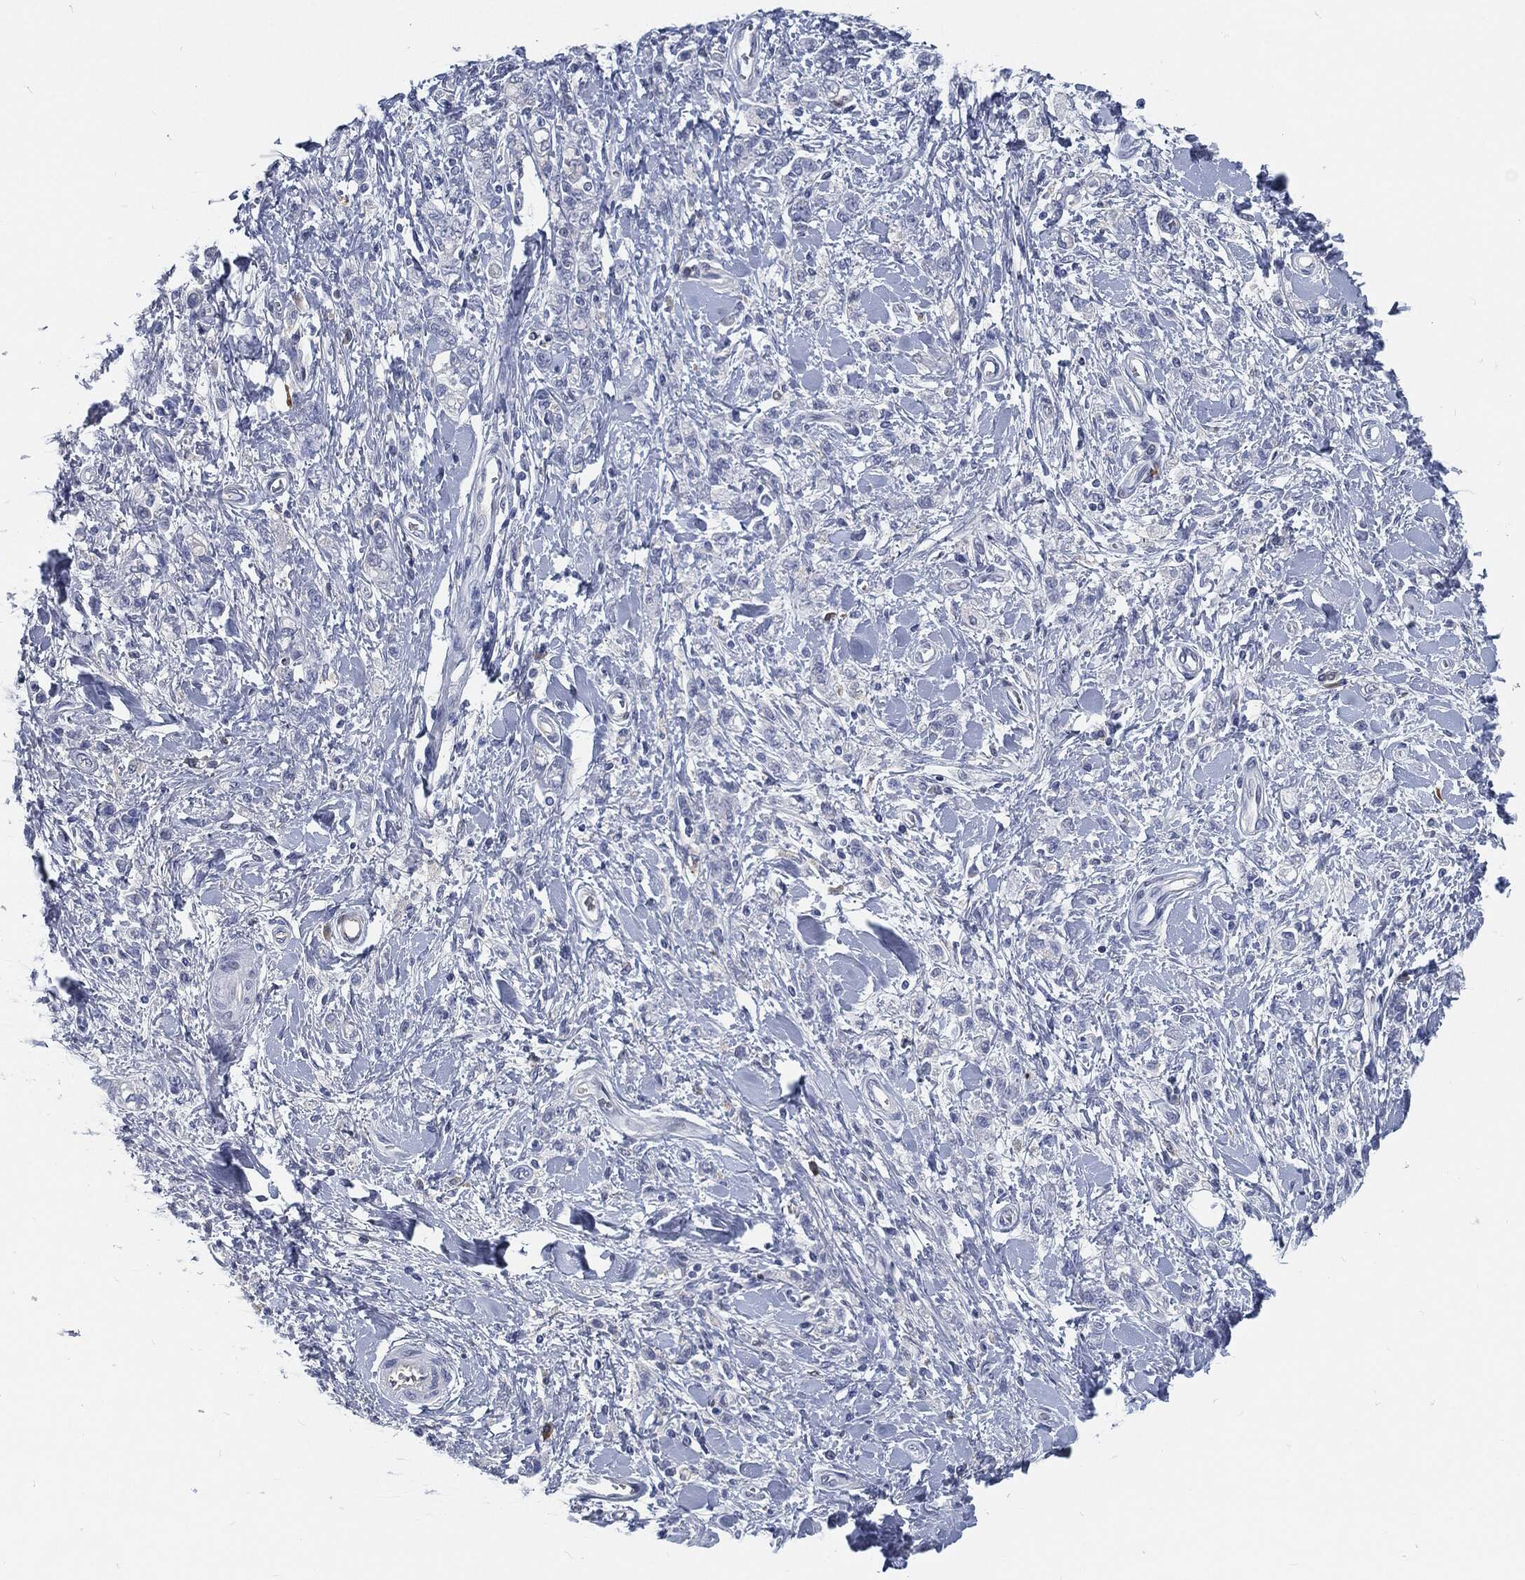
{"staining": {"intensity": "negative", "quantity": "none", "location": "none"}, "tissue": "stomach cancer", "cell_type": "Tumor cells", "image_type": "cancer", "snomed": [{"axis": "morphology", "description": "Adenocarcinoma, NOS"}, {"axis": "topography", "description": "Stomach"}], "caption": "Human stomach cancer (adenocarcinoma) stained for a protein using immunohistochemistry (IHC) demonstrates no expression in tumor cells.", "gene": "MST1", "patient": {"sex": "male", "age": 77}}